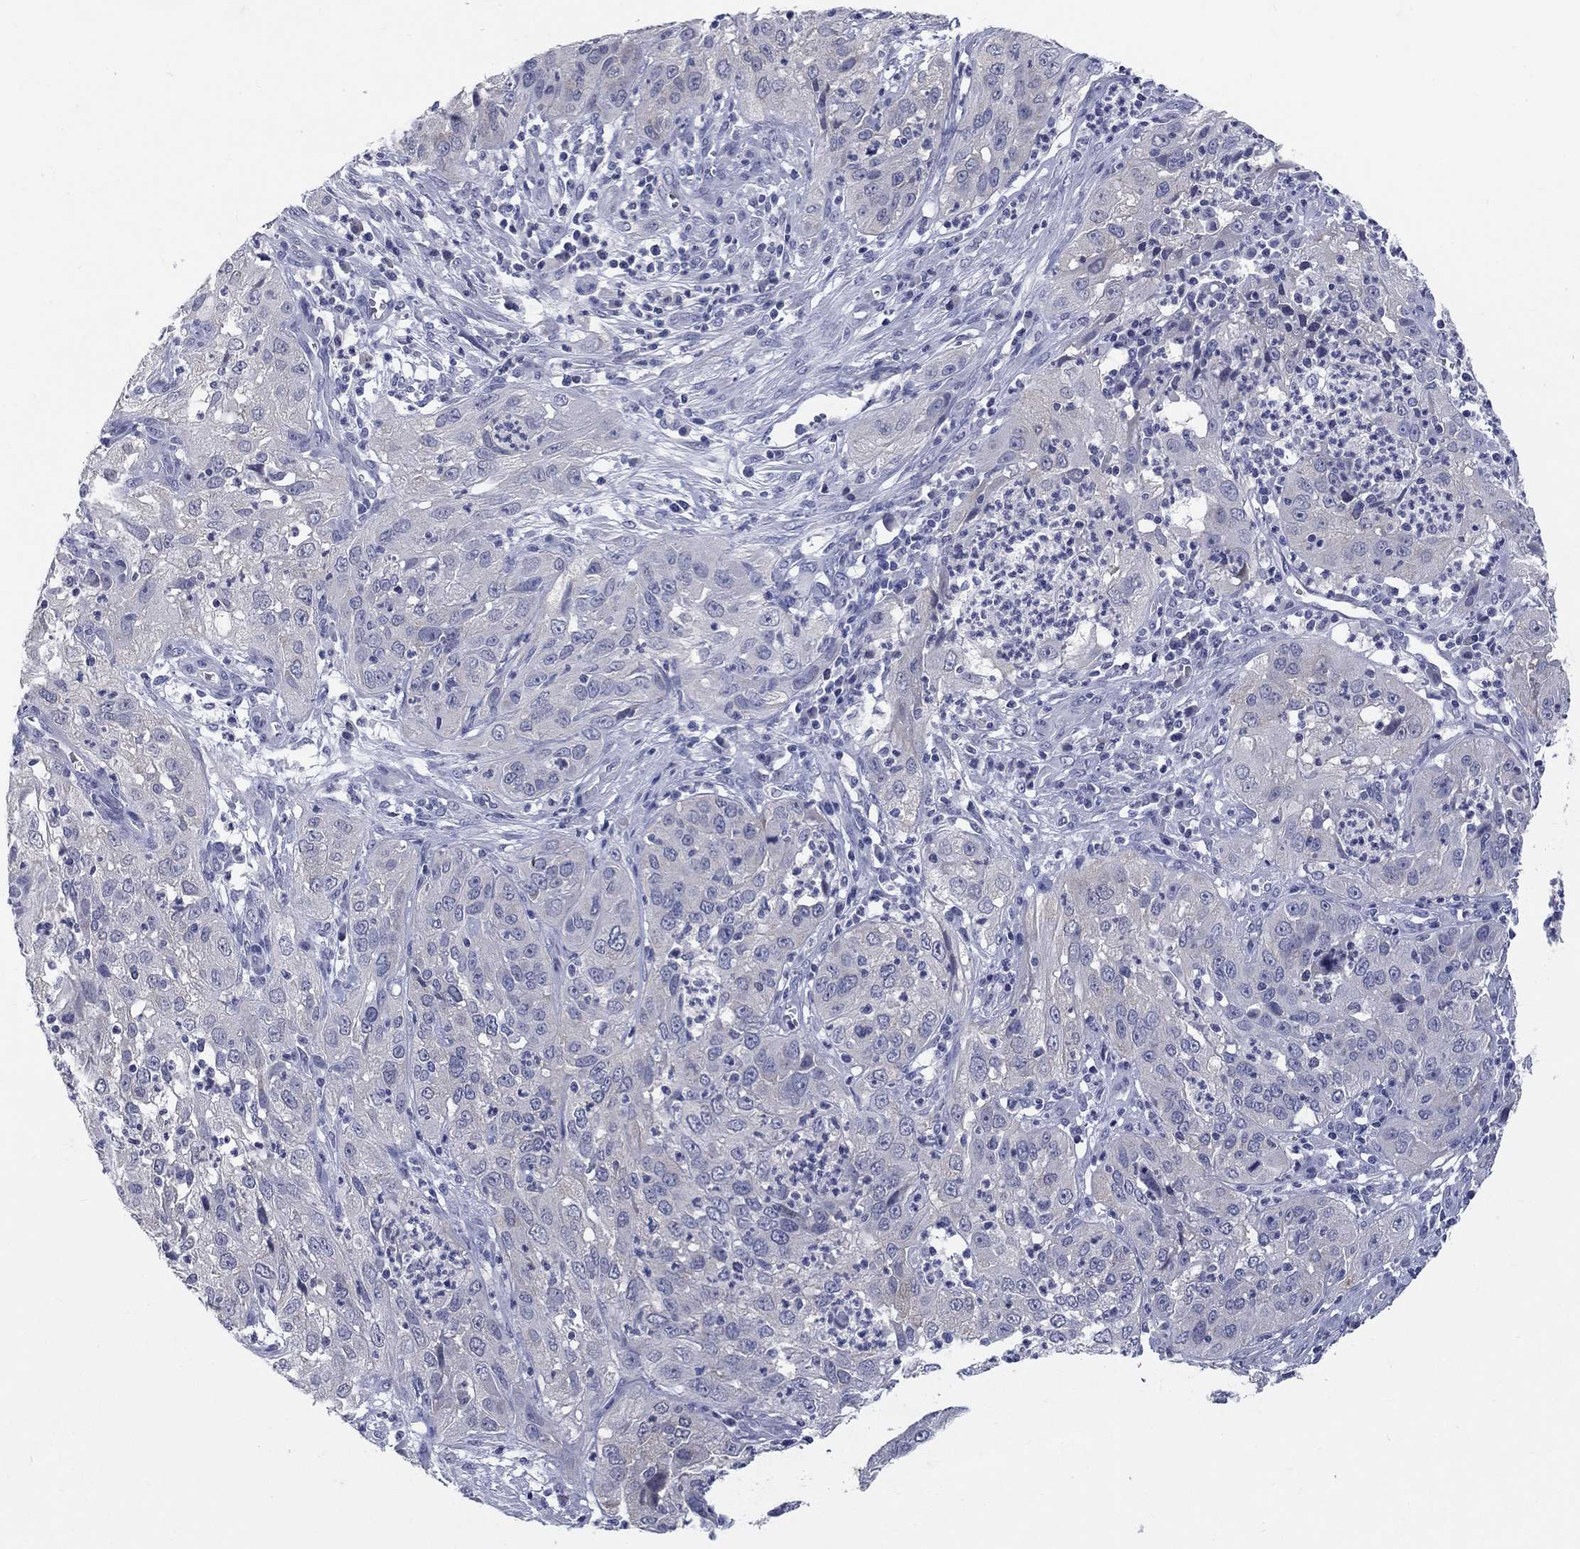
{"staining": {"intensity": "negative", "quantity": "none", "location": "none"}, "tissue": "cervical cancer", "cell_type": "Tumor cells", "image_type": "cancer", "snomed": [{"axis": "morphology", "description": "Squamous cell carcinoma, NOS"}, {"axis": "topography", "description": "Cervix"}], "caption": "Tumor cells show no significant protein positivity in cervical cancer (squamous cell carcinoma).", "gene": "ELAVL4", "patient": {"sex": "female", "age": 32}}